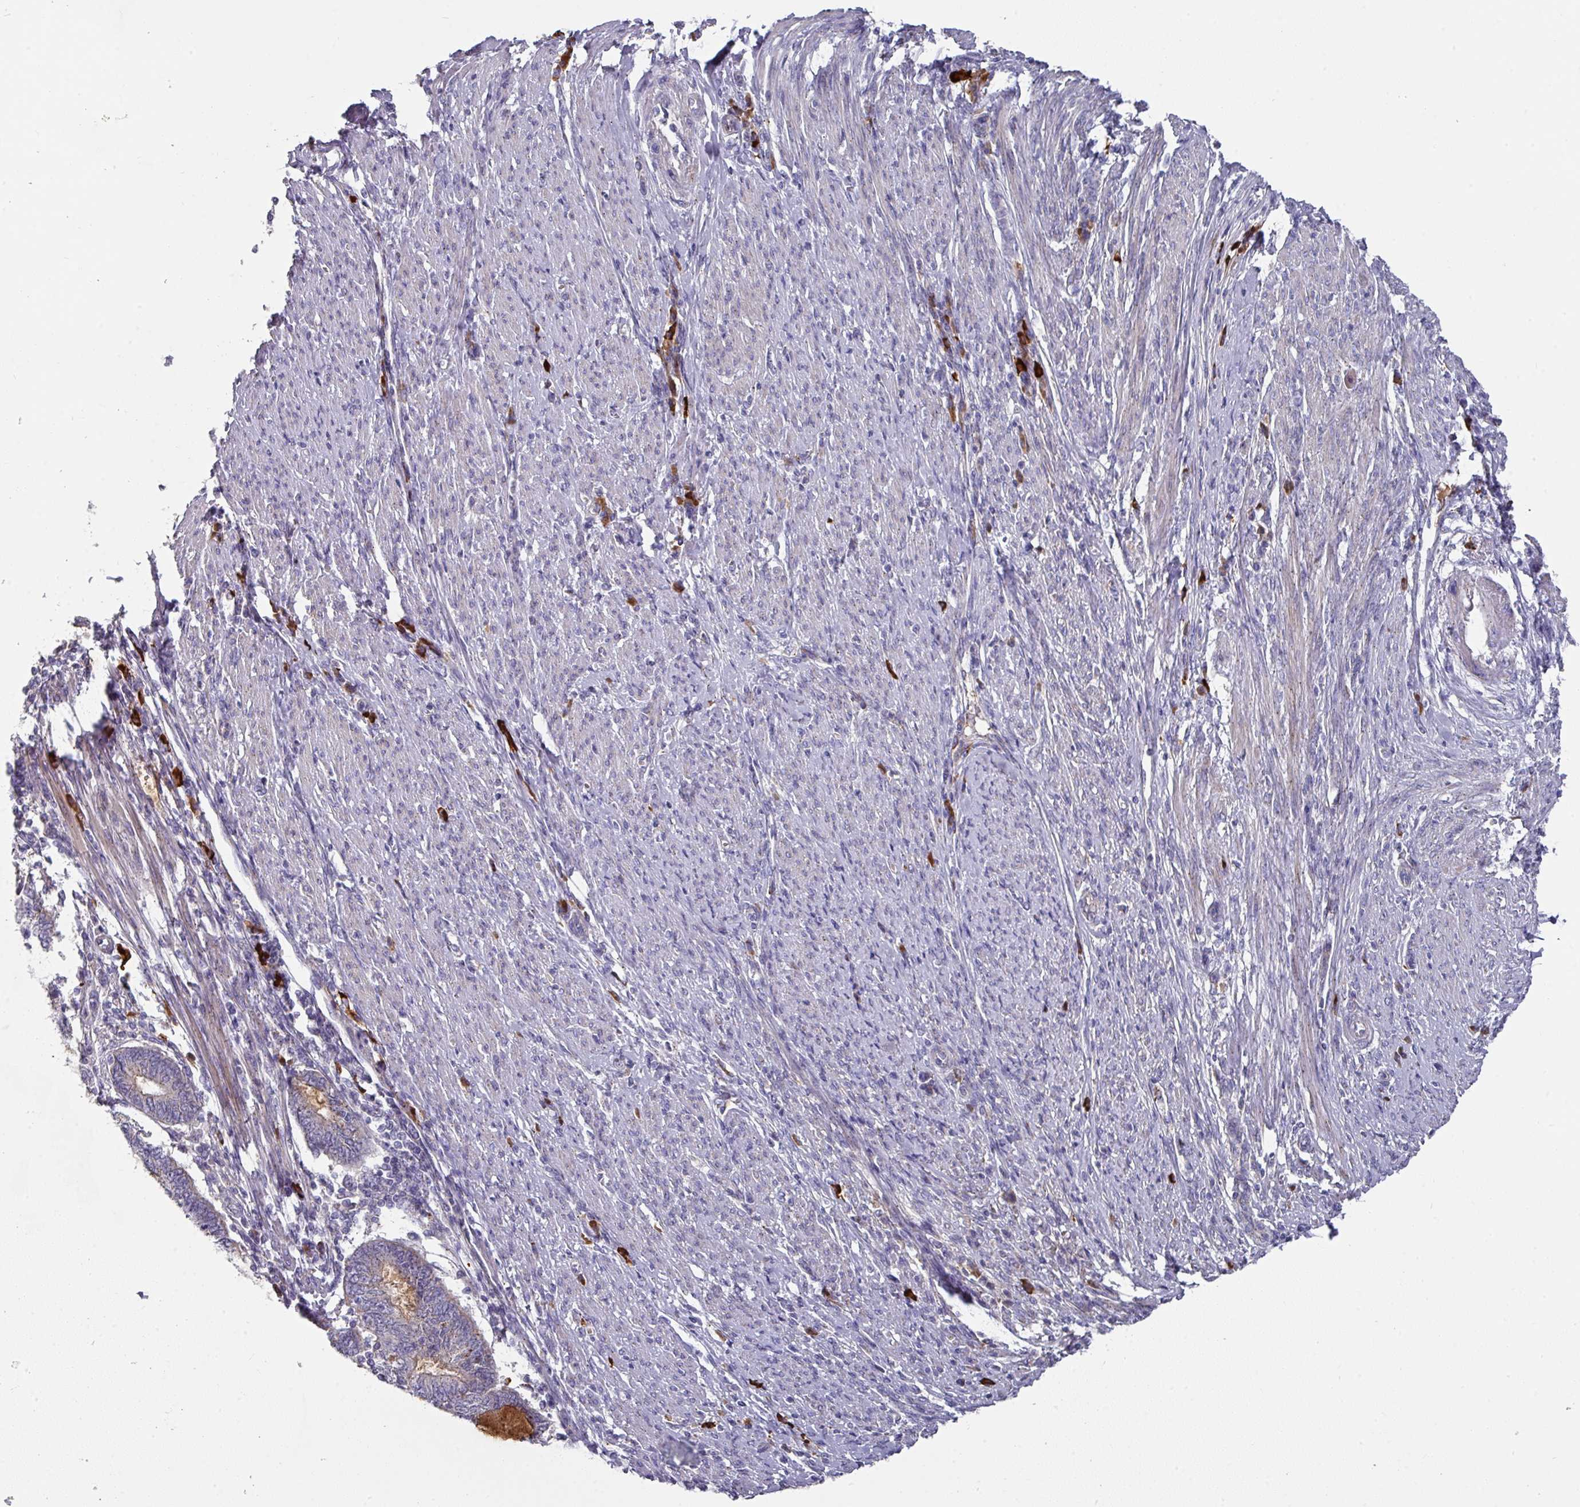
{"staining": {"intensity": "weak", "quantity": "<25%", "location": "cytoplasmic/membranous"}, "tissue": "endometrial cancer", "cell_type": "Tumor cells", "image_type": "cancer", "snomed": [{"axis": "morphology", "description": "Adenocarcinoma, NOS"}, {"axis": "topography", "description": "Uterus"}, {"axis": "topography", "description": "Endometrium"}], "caption": "An immunohistochemistry (IHC) photomicrograph of endometrial cancer (adenocarcinoma) is shown. There is no staining in tumor cells of endometrial cancer (adenocarcinoma).", "gene": "IL4R", "patient": {"sex": "female", "age": 70}}